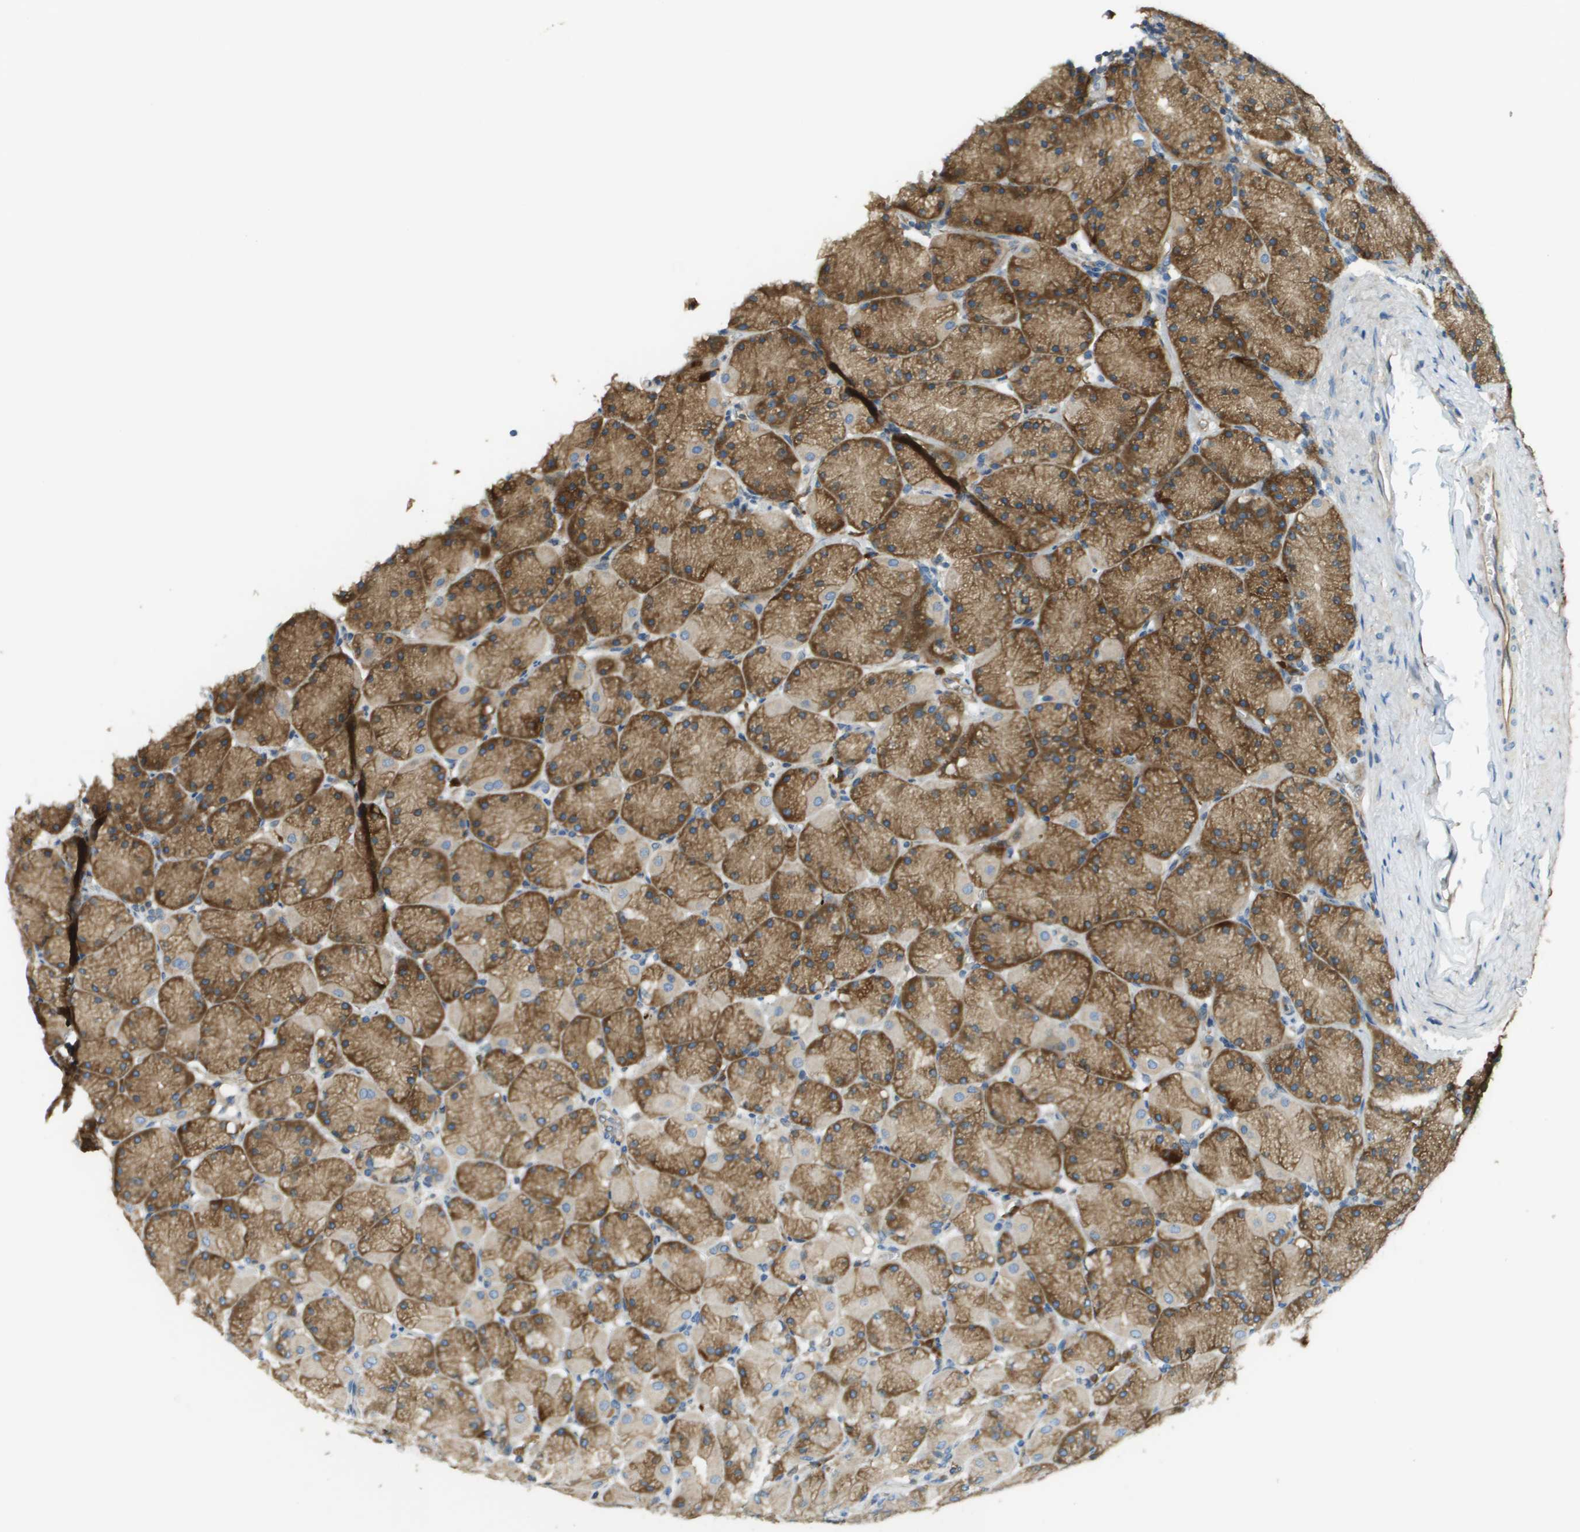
{"staining": {"intensity": "moderate", "quantity": ">75%", "location": "cytoplasmic/membranous"}, "tissue": "stomach", "cell_type": "Glandular cells", "image_type": "normal", "snomed": [{"axis": "morphology", "description": "Normal tissue, NOS"}, {"axis": "topography", "description": "Stomach, upper"}], "caption": "Stomach stained for a protein (brown) demonstrates moderate cytoplasmic/membranous positive staining in approximately >75% of glandular cells.", "gene": "DNAJB11", "patient": {"sex": "female", "age": 56}}